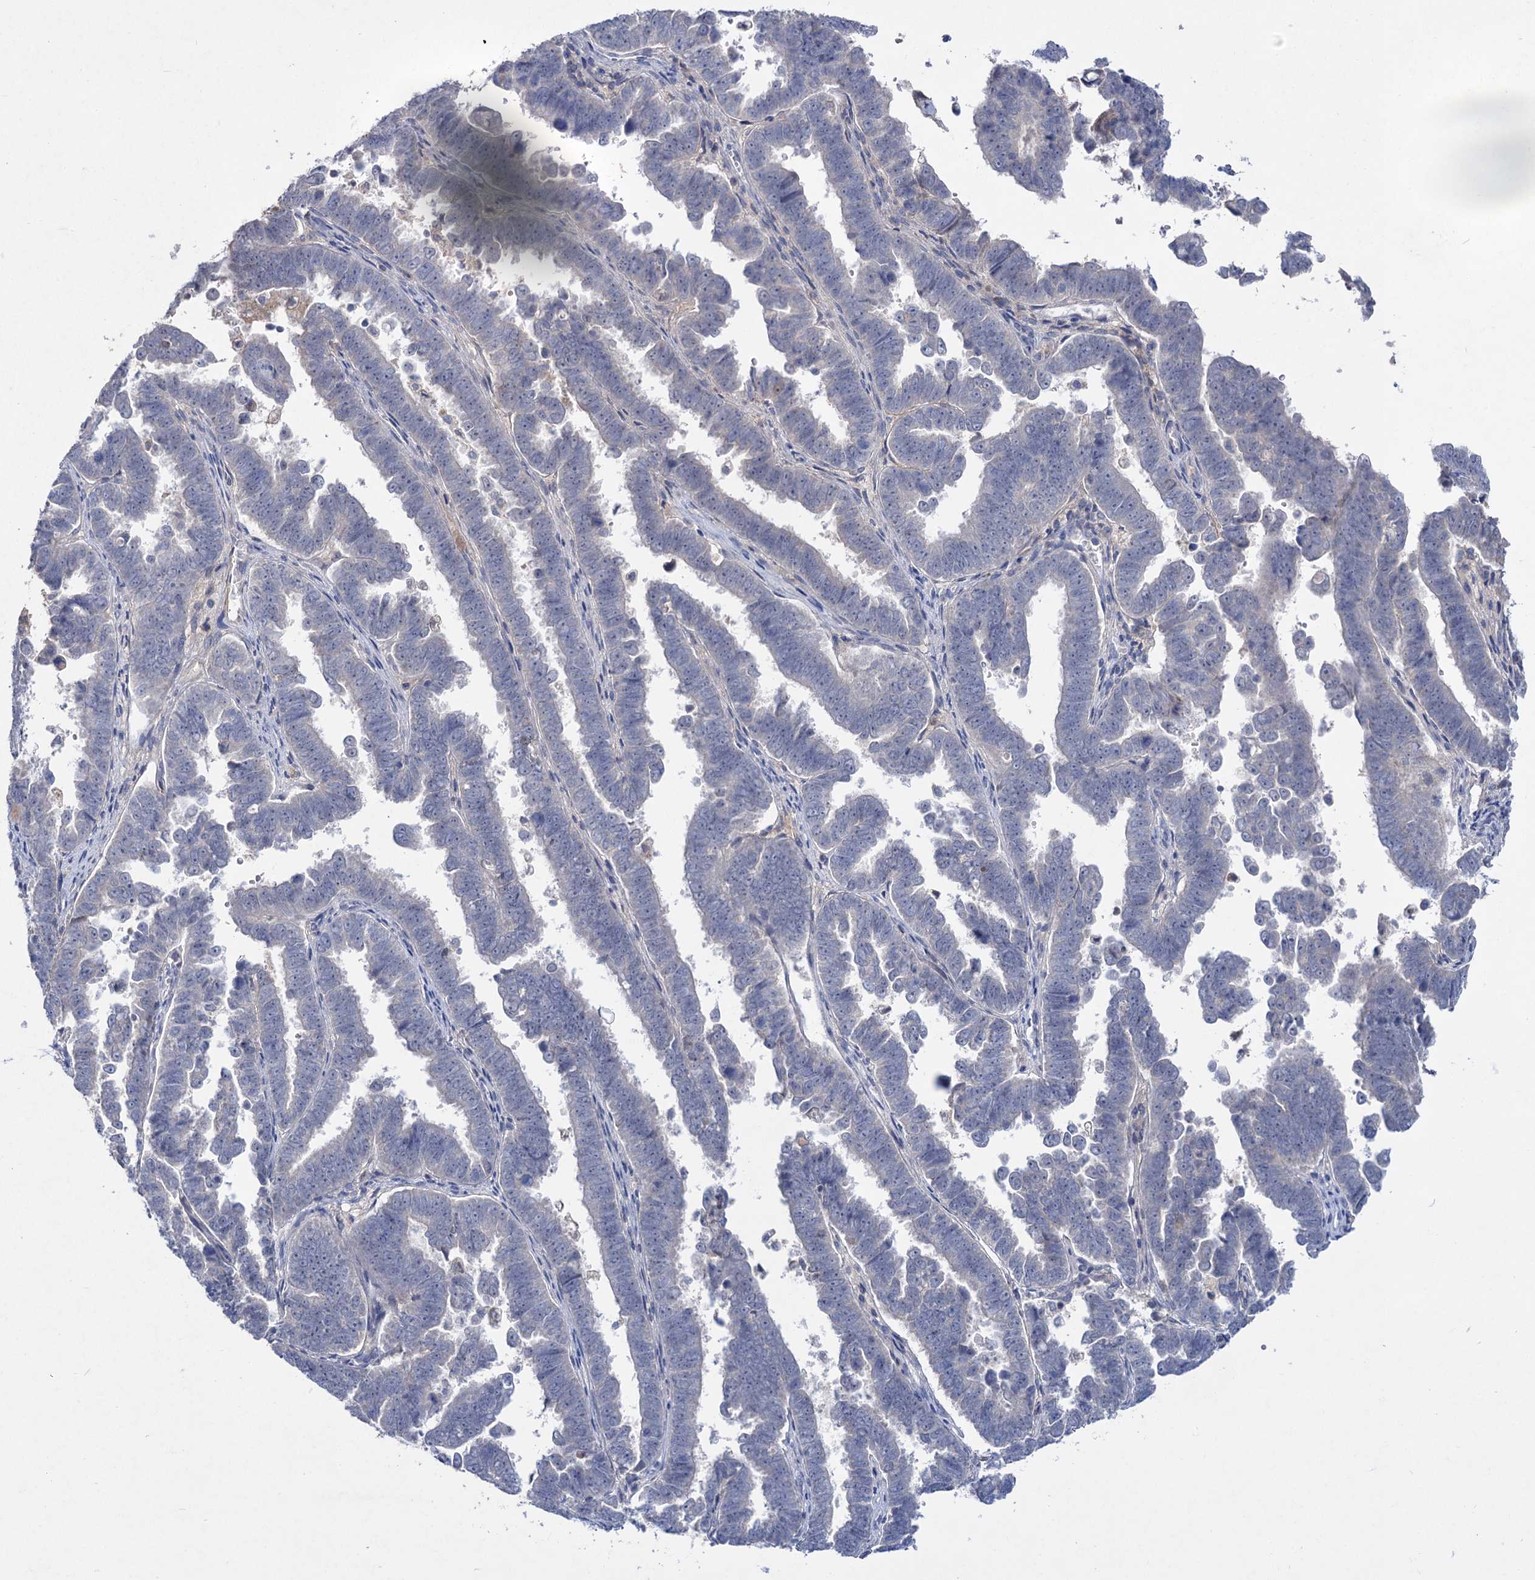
{"staining": {"intensity": "negative", "quantity": "none", "location": "none"}, "tissue": "endometrial cancer", "cell_type": "Tumor cells", "image_type": "cancer", "snomed": [{"axis": "morphology", "description": "Adenocarcinoma, NOS"}, {"axis": "topography", "description": "Endometrium"}], "caption": "Adenocarcinoma (endometrial) was stained to show a protein in brown. There is no significant staining in tumor cells.", "gene": "ATP4A", "patient": {"sex": "female", "age": 75}}